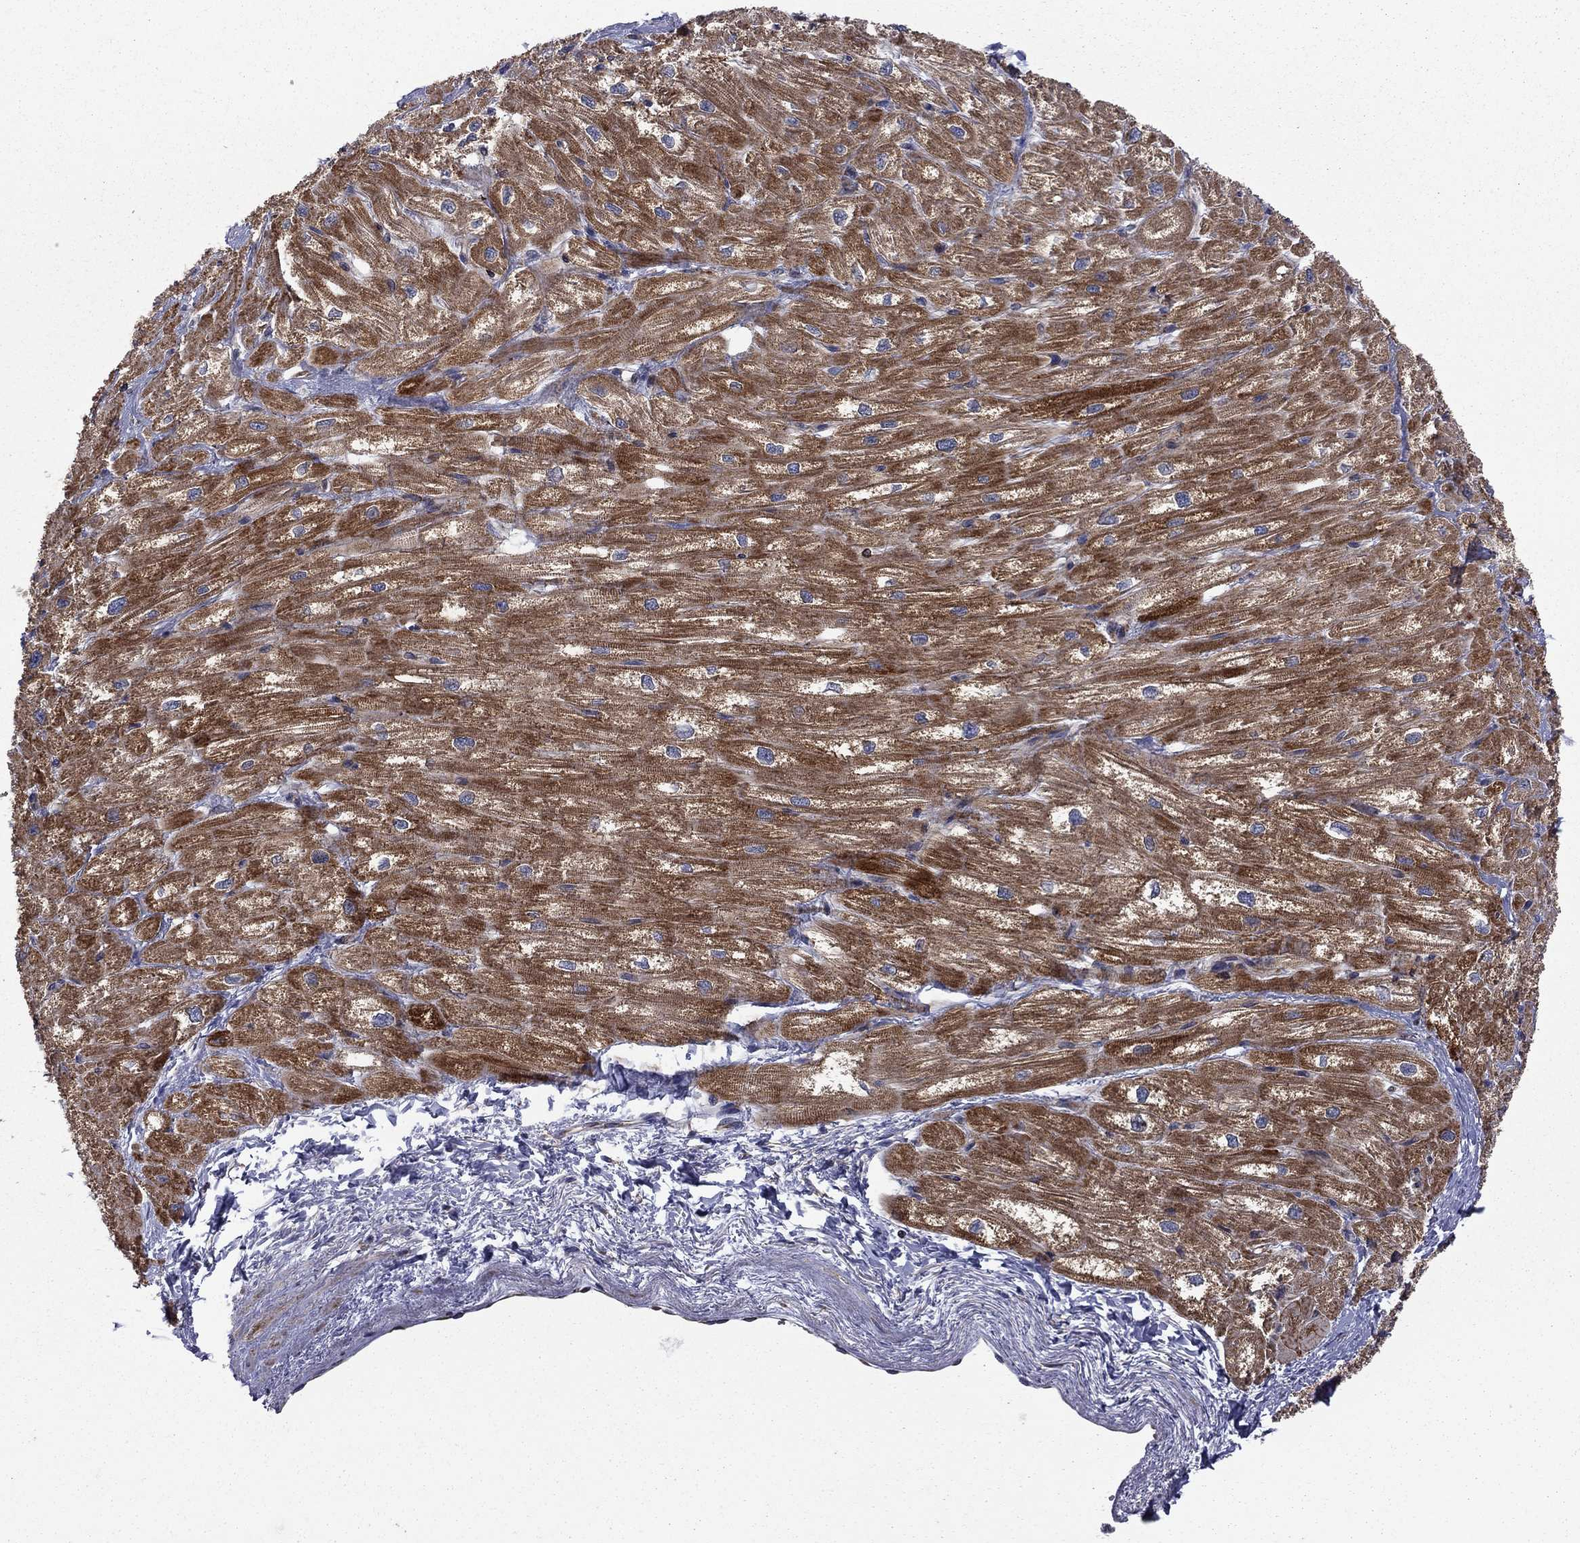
{"staining": {"intensity": "moderate", "quantity": "25%-75%", "location": "cytoplasmic/membranous"}, "tissue": "heart muscle", "cell_type": "Cardiomyocytes", "image_type": "normal", "snomed": [{"axis": "morphology", "description": "Normal tissue, NOS"}, {"axis": "topography", "description": "Heart"}], "caption": "The immunohistochemical stain shows moderate cytoplasmic/membranous staining in cardiomyocytes of benign heart muscle. (IHC, brightfield microscopy, high magnification).", "gene": "CLPTM1", "patient": {"sex": "male", "age": 57}}